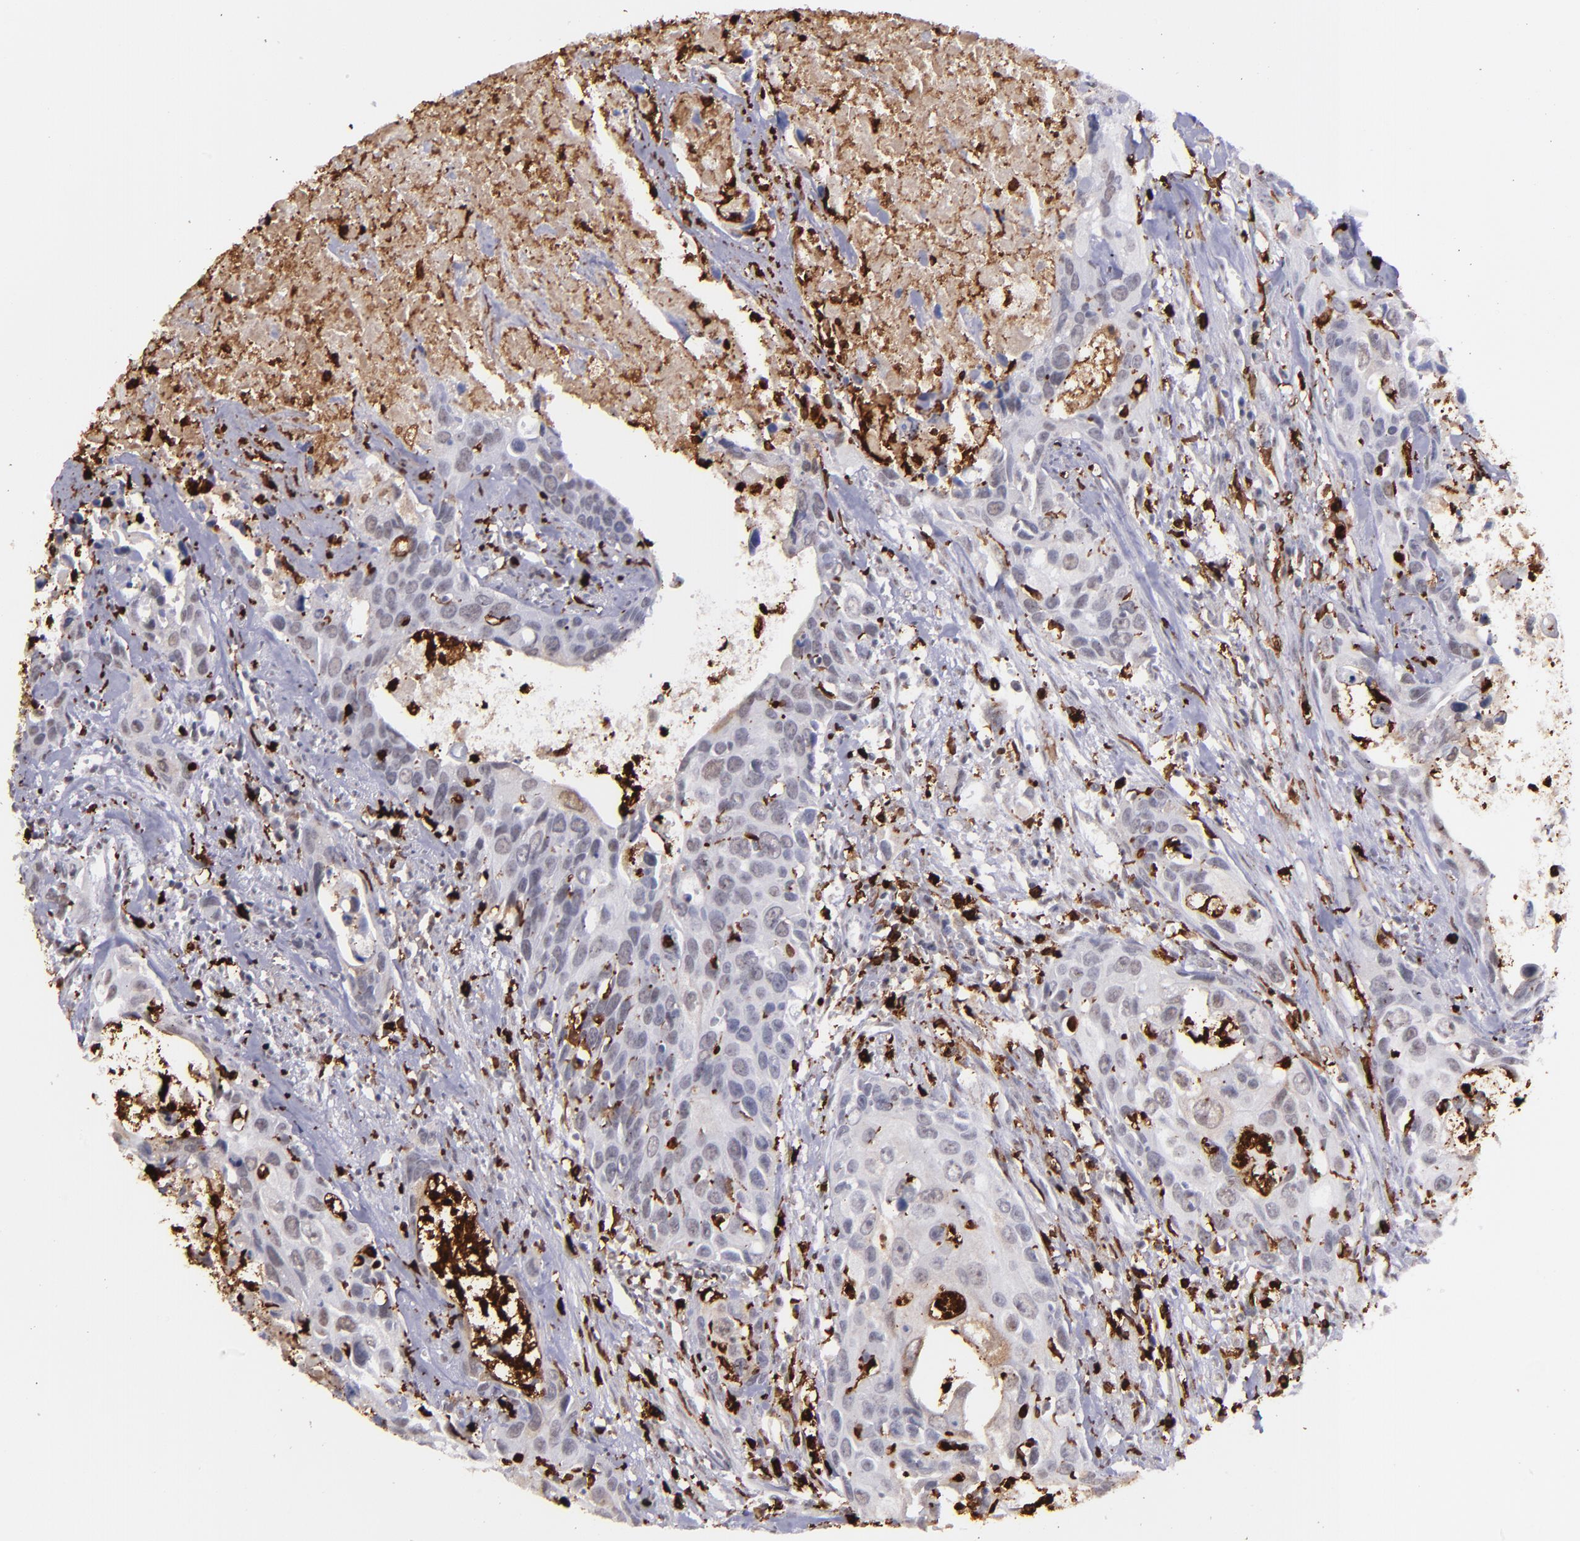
{"staining": {"intensity": "negative", "quantity": "none", "location": "none"}, "tissue": "urothelial cancer", "cell_type": "Tumor cells", "image_type": "cancer", "snomed": [{"axis": "morphology", "description": "Urothelial carcinoma, High grade"}, {"axis": "topography", "description": "Urinary bladder"}], "caption": "Protein analysis of urothelial cancer demonstrates no significant expression in tumor cells.", "gene": "NCF2", "patient": {"sex": "male", "age": 71}}